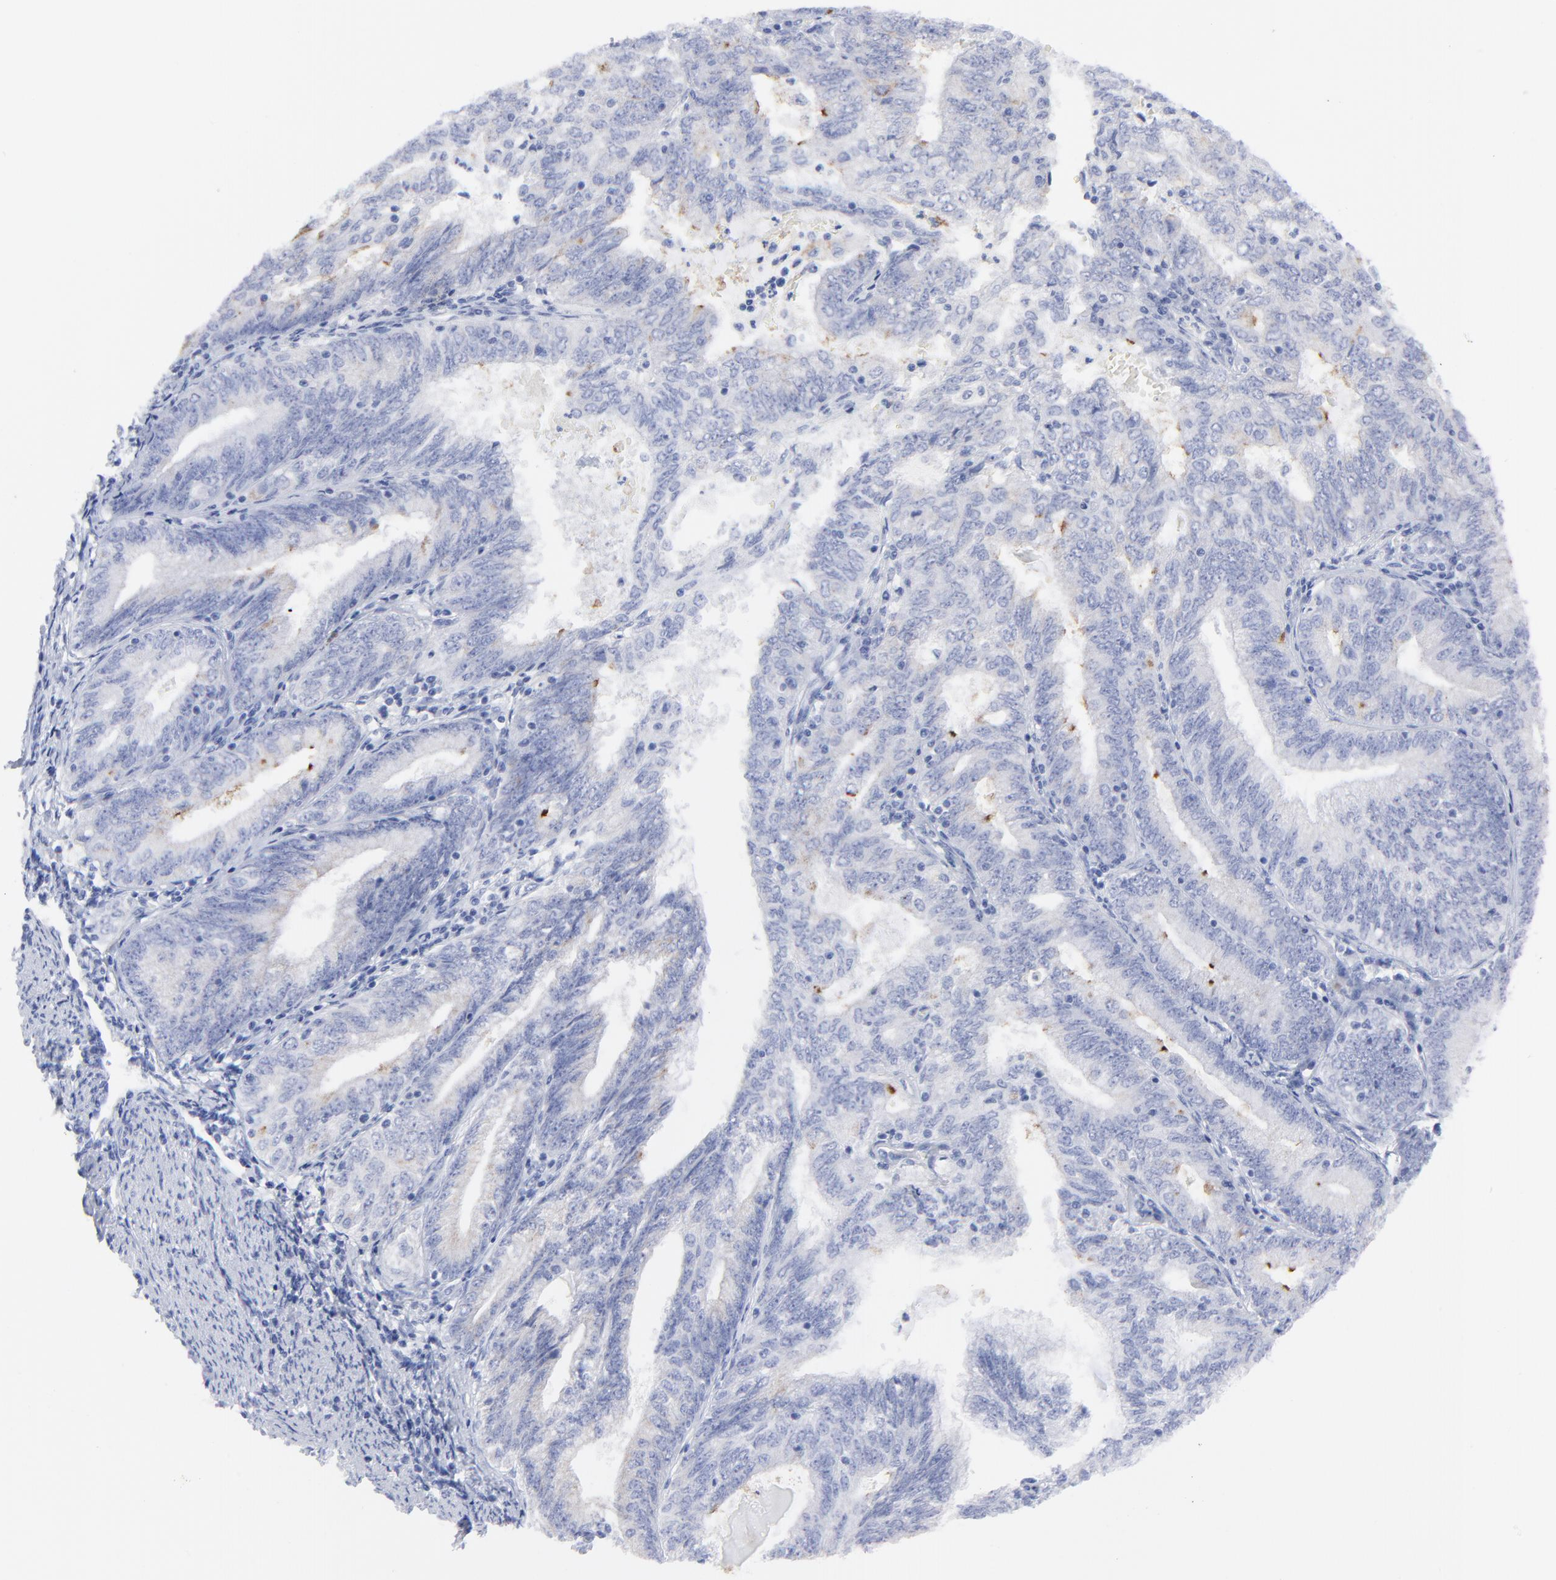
{"staining": {"intensity": "strong", "quantity": "<25%", "location": "cytoplasmic/membranous"}, "tissue": "endometrial cancer", "cell_type": "Tumor cells", "image_type": "cancer", "snomed": [{"axis": "morphology", "description": "Adenocarcinoma, NOS"}, {"axis": "topography", "description": "Endometrium"}], "caption": "Immunohistochemistry (DAB (3,3'-diaminobenzidine)) staining of human adenocarcinoma (endometrial) demonstrates strong cytoplasmic/membranous protein positivity in about <25% of tumor cells.", "gene": "CNTN3", "patient": {"sex": "female", "age": 69}}